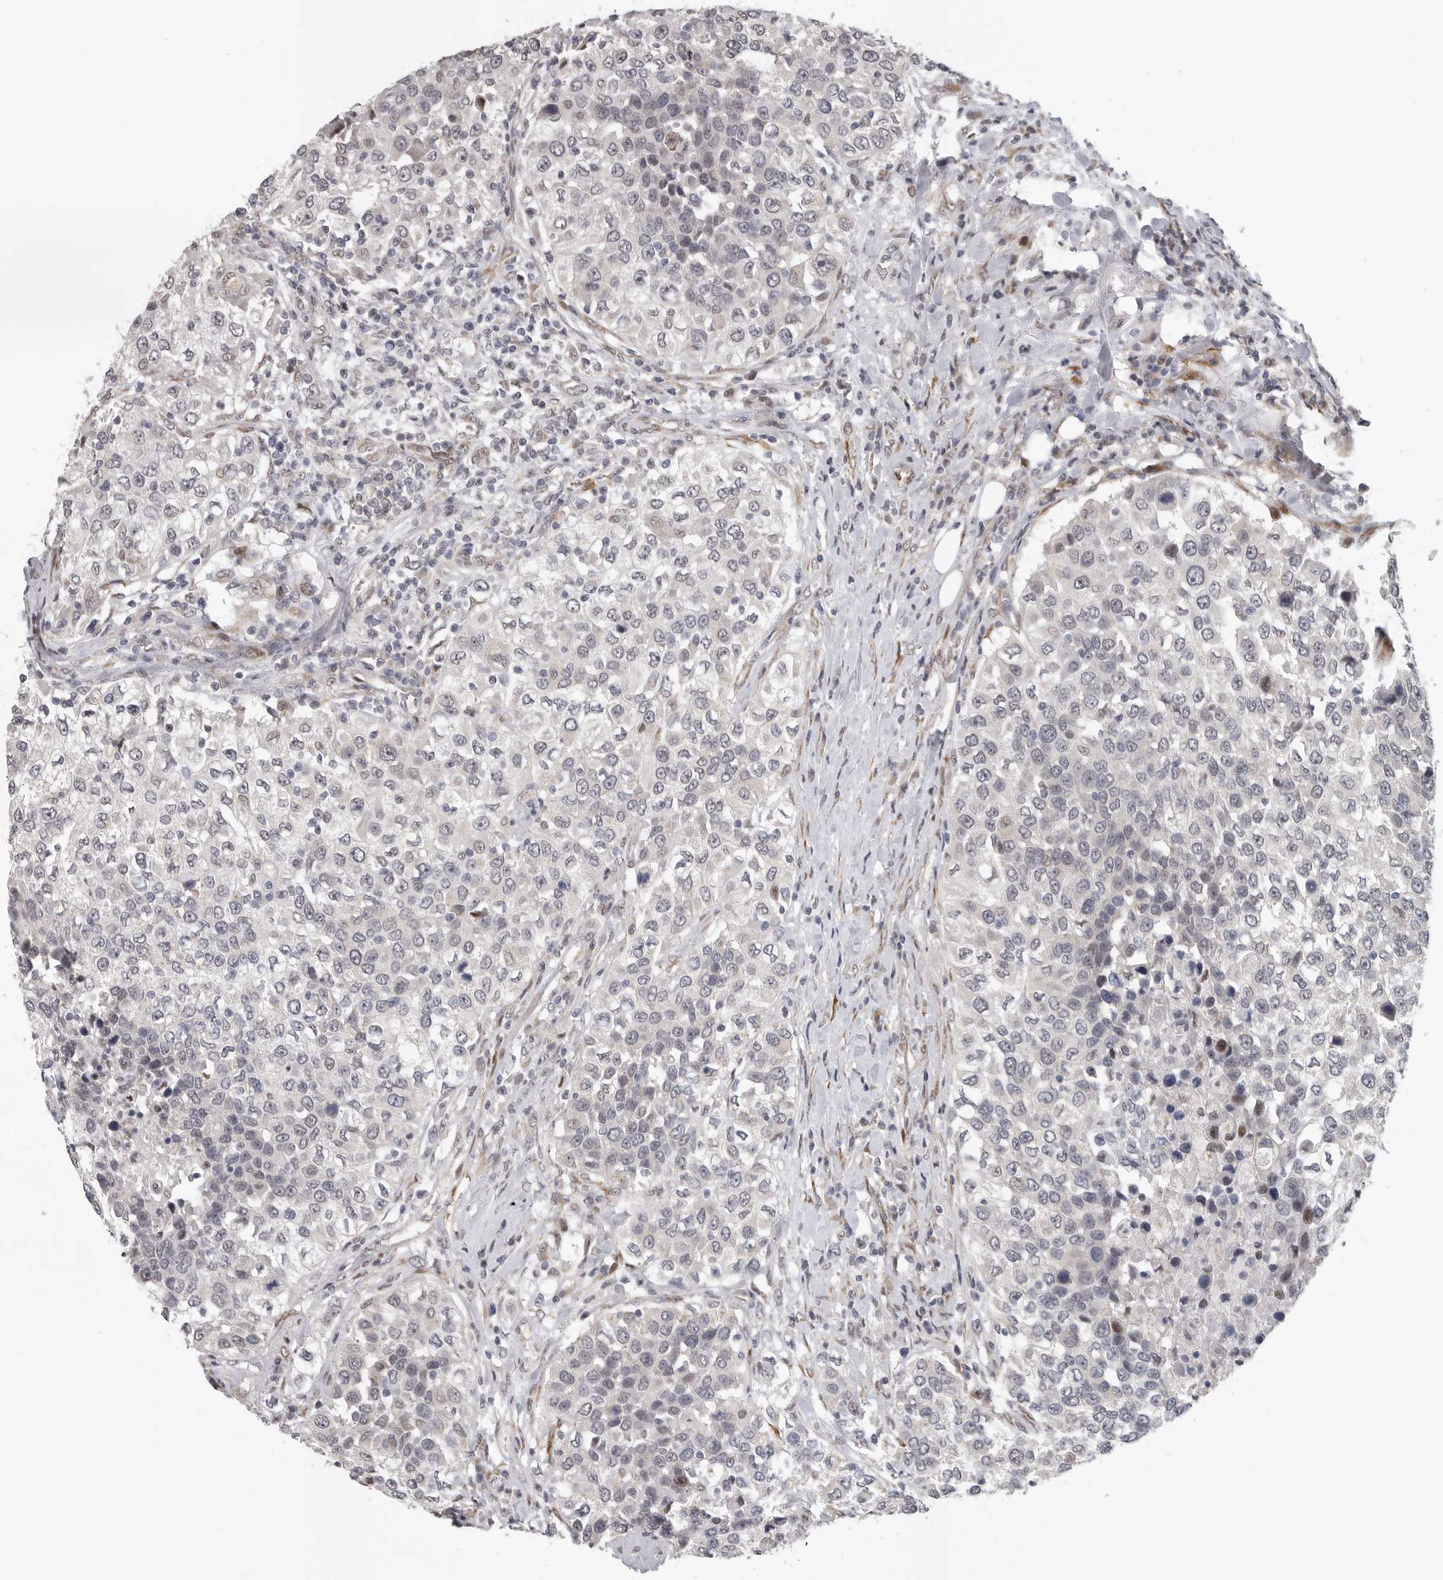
{"staining": {"intensity": "negative", "quantity": "none", "location": "none"}, "tissue": "urothelial cancer", "cell_type": "Tumor cells", "image_type": "cancer", "snomed": [{"axis": "morphology", "description": "Urothelial carcinoma, High grade"}, {"axis": "topography", "description": "Urinary bladder"}], "caption": "A photomicrograph of human urothelial cancer is negative for staining in tumor cells. The staining was performed using DAB to visualize the protein expression in brown, while the nuclei were stained in blue with hematoxylin (Magnification: 20x).", "gene": "RALGPS2", "patient": {"sex": "female", "age": 80}}